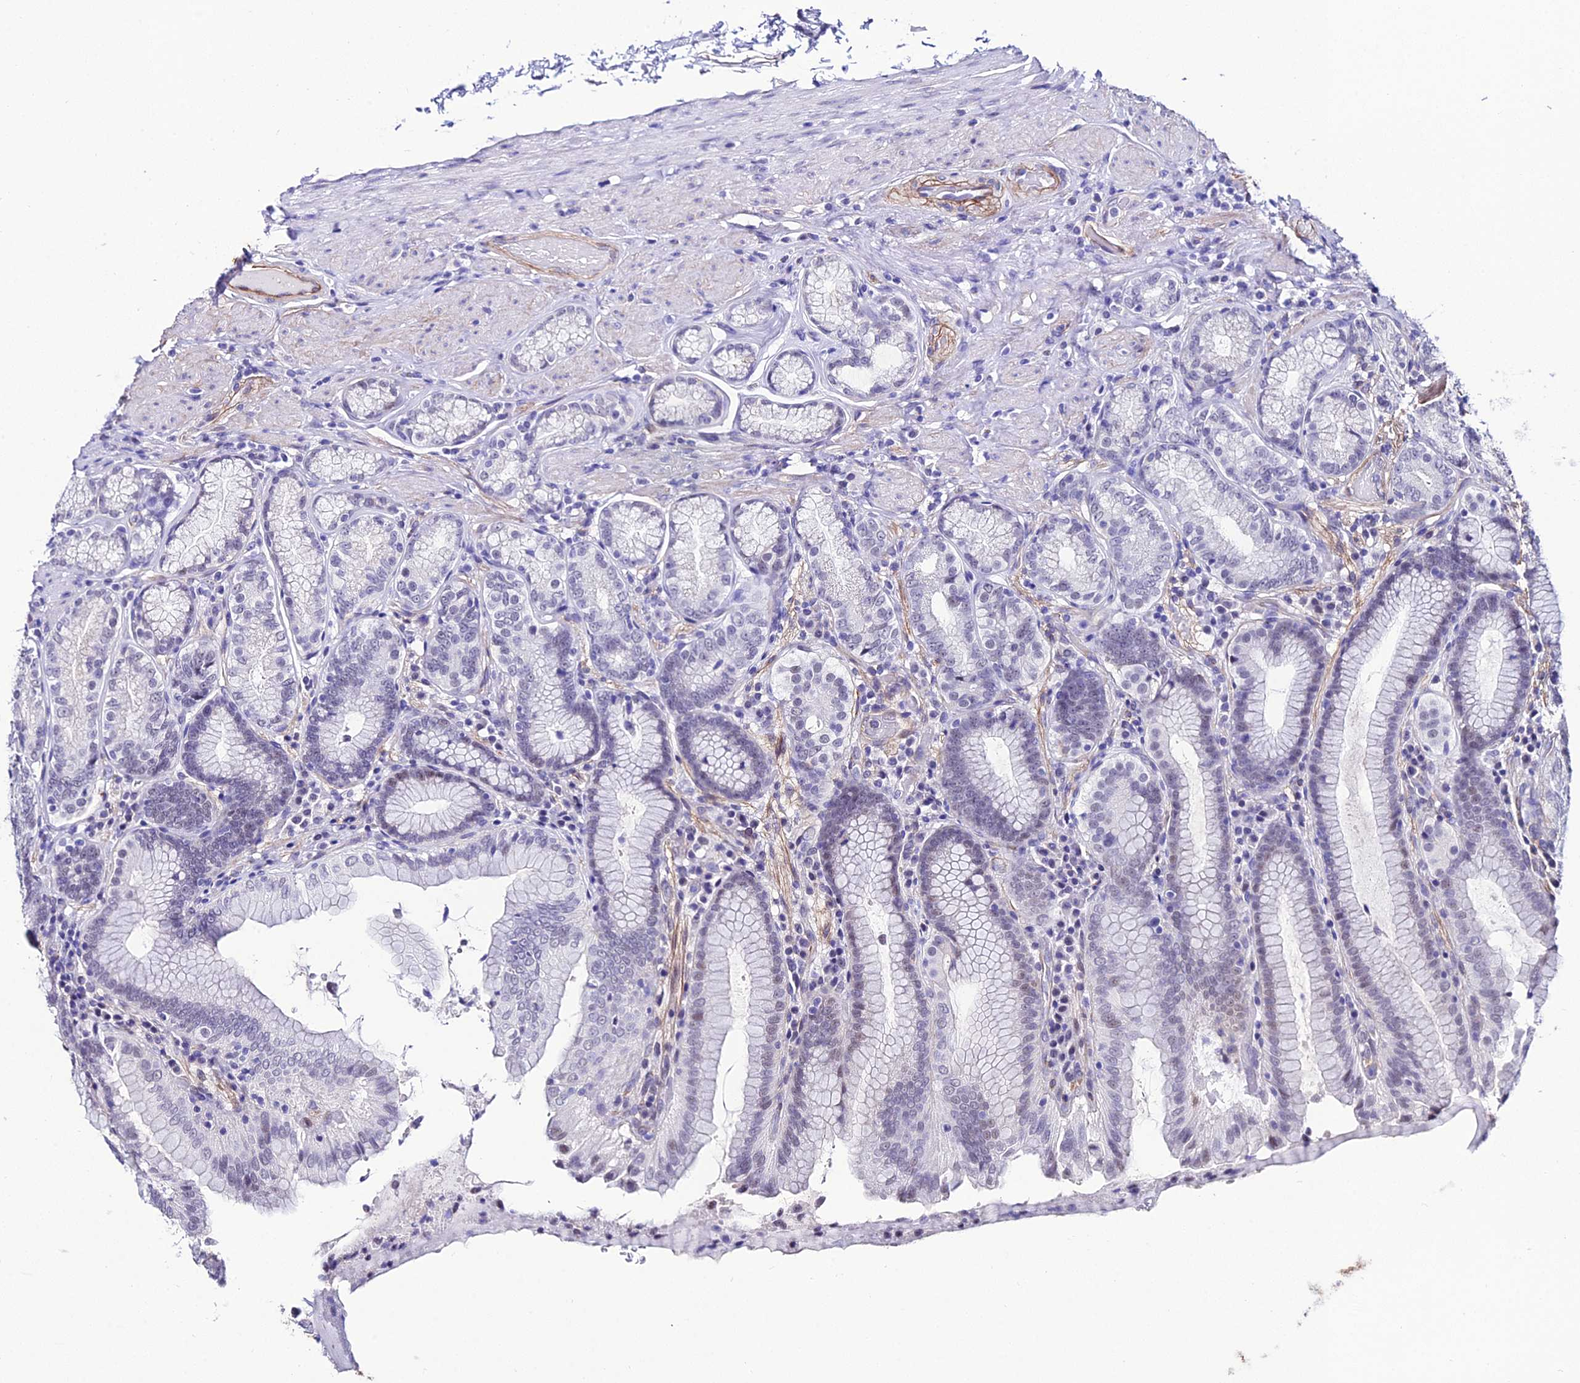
{"staining": {"intensity": "weak", "quantity": "<25%", "location": "nuclear"}, "tissue": "stomach", "cell_type": "Glandular cells", "image_type": "normal", "snomed": [{"axis": "morphology", "description": "Normal tissue, NOS"}, {"axis": "topography", "description": "Stomach, upper"}, {"axis": "topography", "description": "Stomach, lower"}], "caption": "The IHC histopathology image has no significant staining in glandular cells of stomach. Brightfield microscopy of immunohistochemistry (IHC) stained with DAB (brown) and hematoxylin (blue), captured at high magnification.", "gene": "SYT15B", "patient": {"sex": "female", "age": 76}}